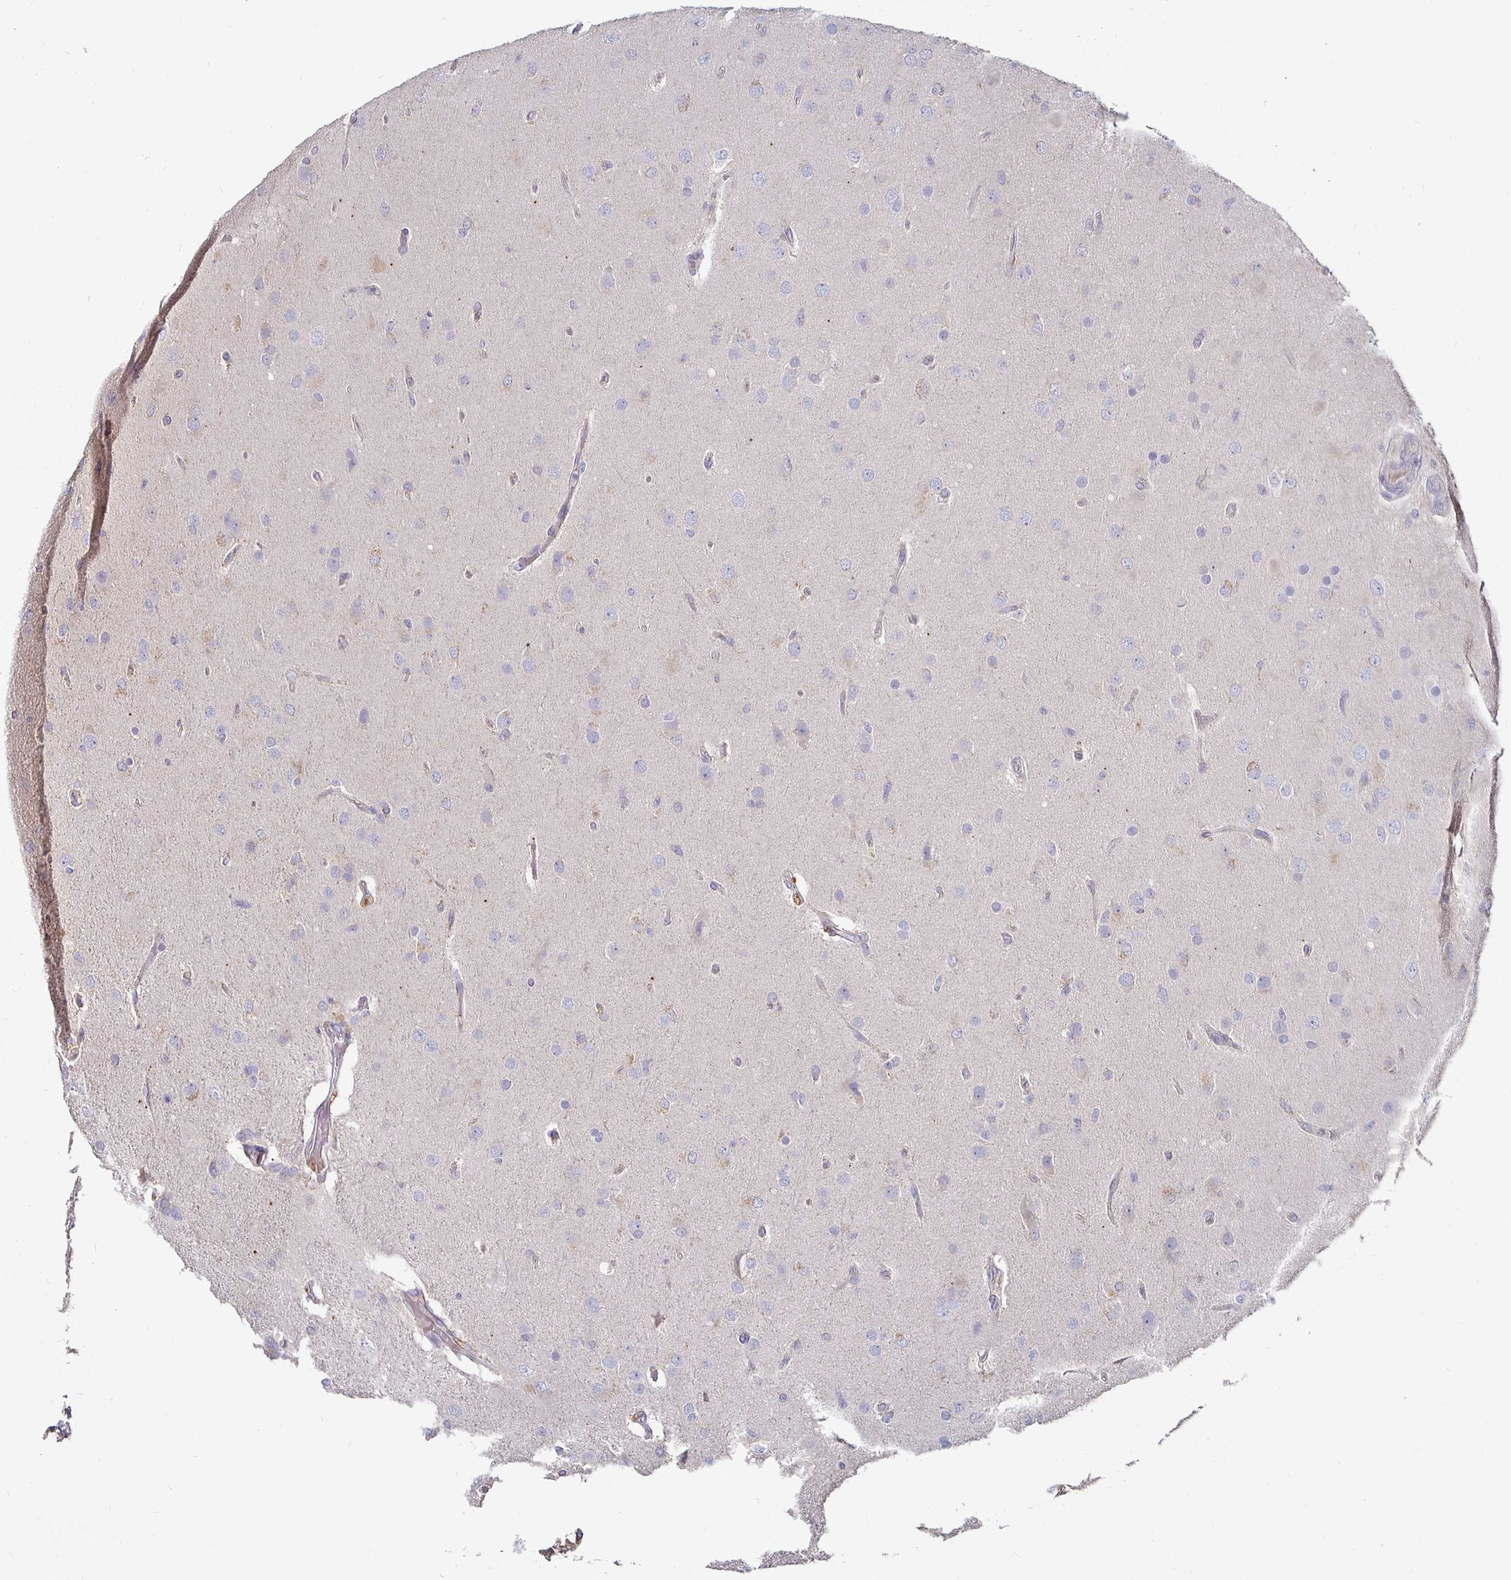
{"staining": {"intensity": "negative", "quantity": "none", "location": "none"}, "tissue": "glioma", "cell_type": "Tumor cells", "image_type": "cancer", "snomed": [{"axis": "morphology", "description": "Glioma, malignant, High grade"}, {"axis": "topography", "description": "Brain"}], "caption": "IHC micrograph of human glioma stained for a protein (brown), which reveals no positivity in tumor cells.", "gene": "RNF144B", "patient": {"sex": "male", "age": 53}}